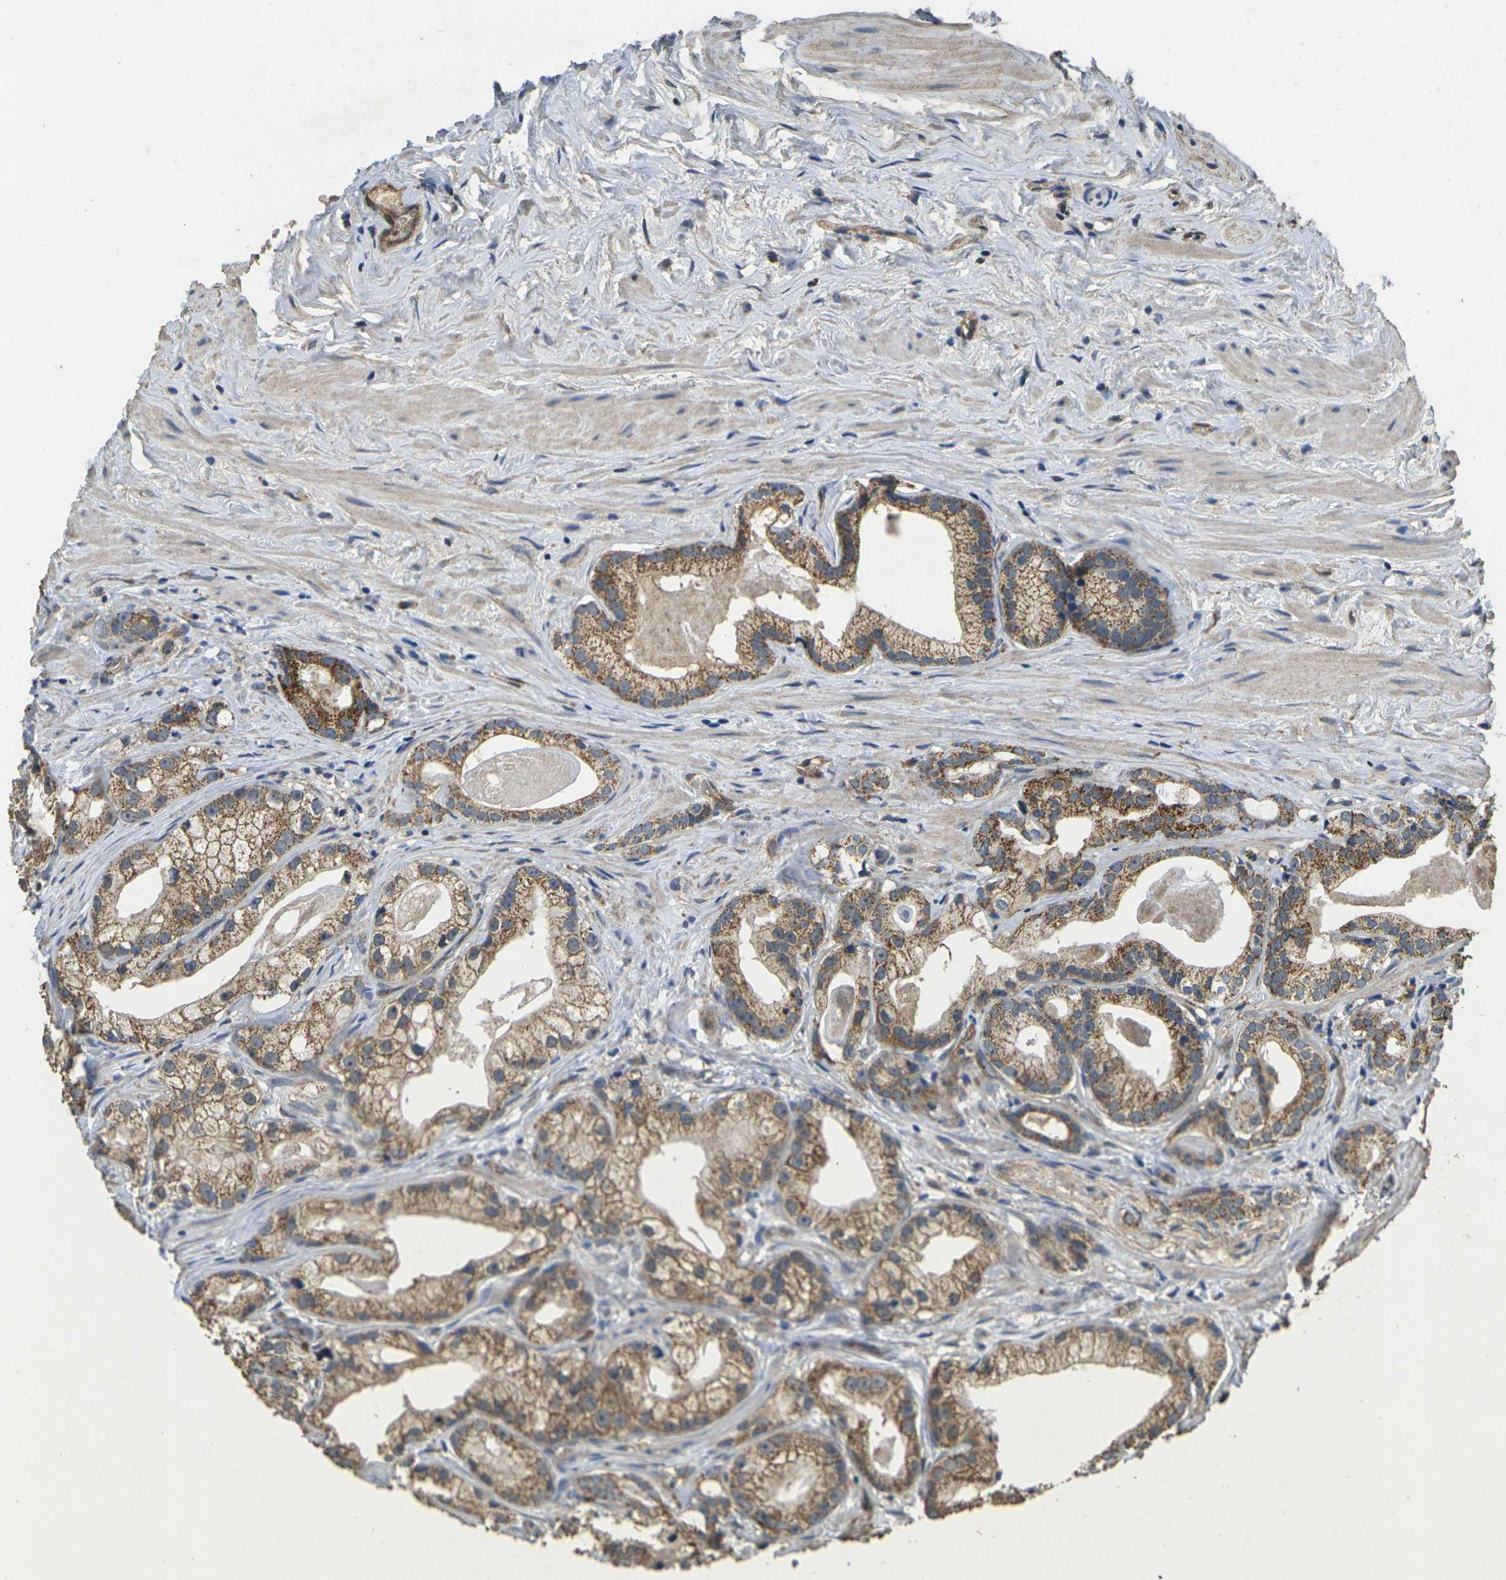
{"staining": {"intensity": "moderate", "quantity": ">75%", "location": "cytoplasmic/membranous"}, "tissue": "prostate cancer", "cell_type": "Tumor cells", "image_type": "cancer", "snomed": [{"axis": "morphology", "description": "Adenocarcinoma, Low grade"}, {"axis": "topography", "description": "Prostate"}], "caption": "Prostate cancer stained for a protein (brown) reveals moderate cytoplasmic/membranous positive expression in approximately >75% of tumor cells.", "gene": "MAPK11", "patient": {"sex": "male", "age": 59}}